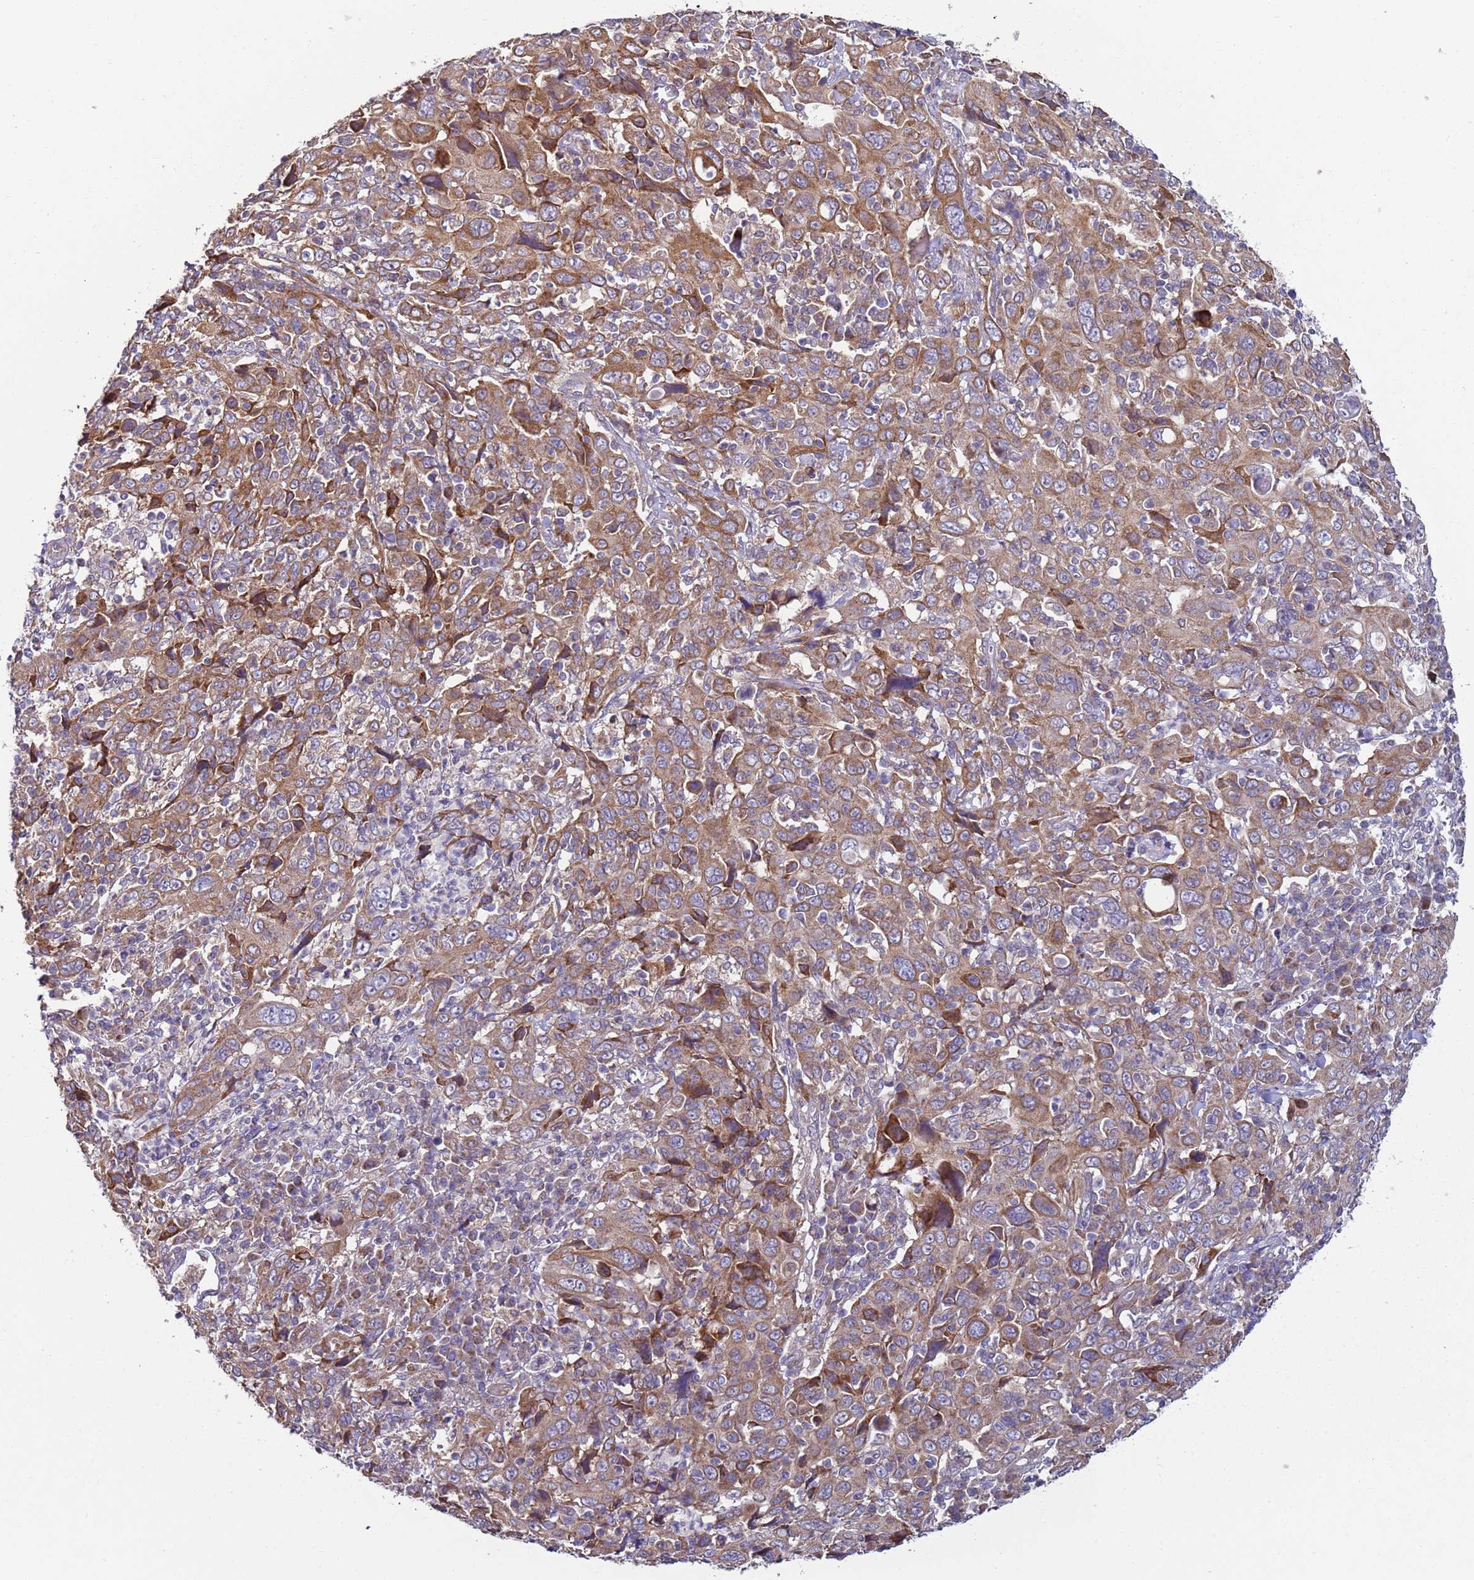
{"staining": {"intensity": "moderate", "quantity": ">75%", "location": "cytoplasmic/membranous"}, "tissue": "cervical cancer", "cell_type": "Tumor cells", "image_type": "cancer", "snomed": [{"axis": "morphology", "description": "Squamous cell carcinoma, NOS"}, {"axis": "topography", "description": "Cervix"}], "caption": "Tumor cells exhibit medium levels of moderate cytoplasmic/membranous expression in about >75% of cells in human cervical cancer.", "gene": "DIP2B", "patient": {"sex": "female", "age": 46}}